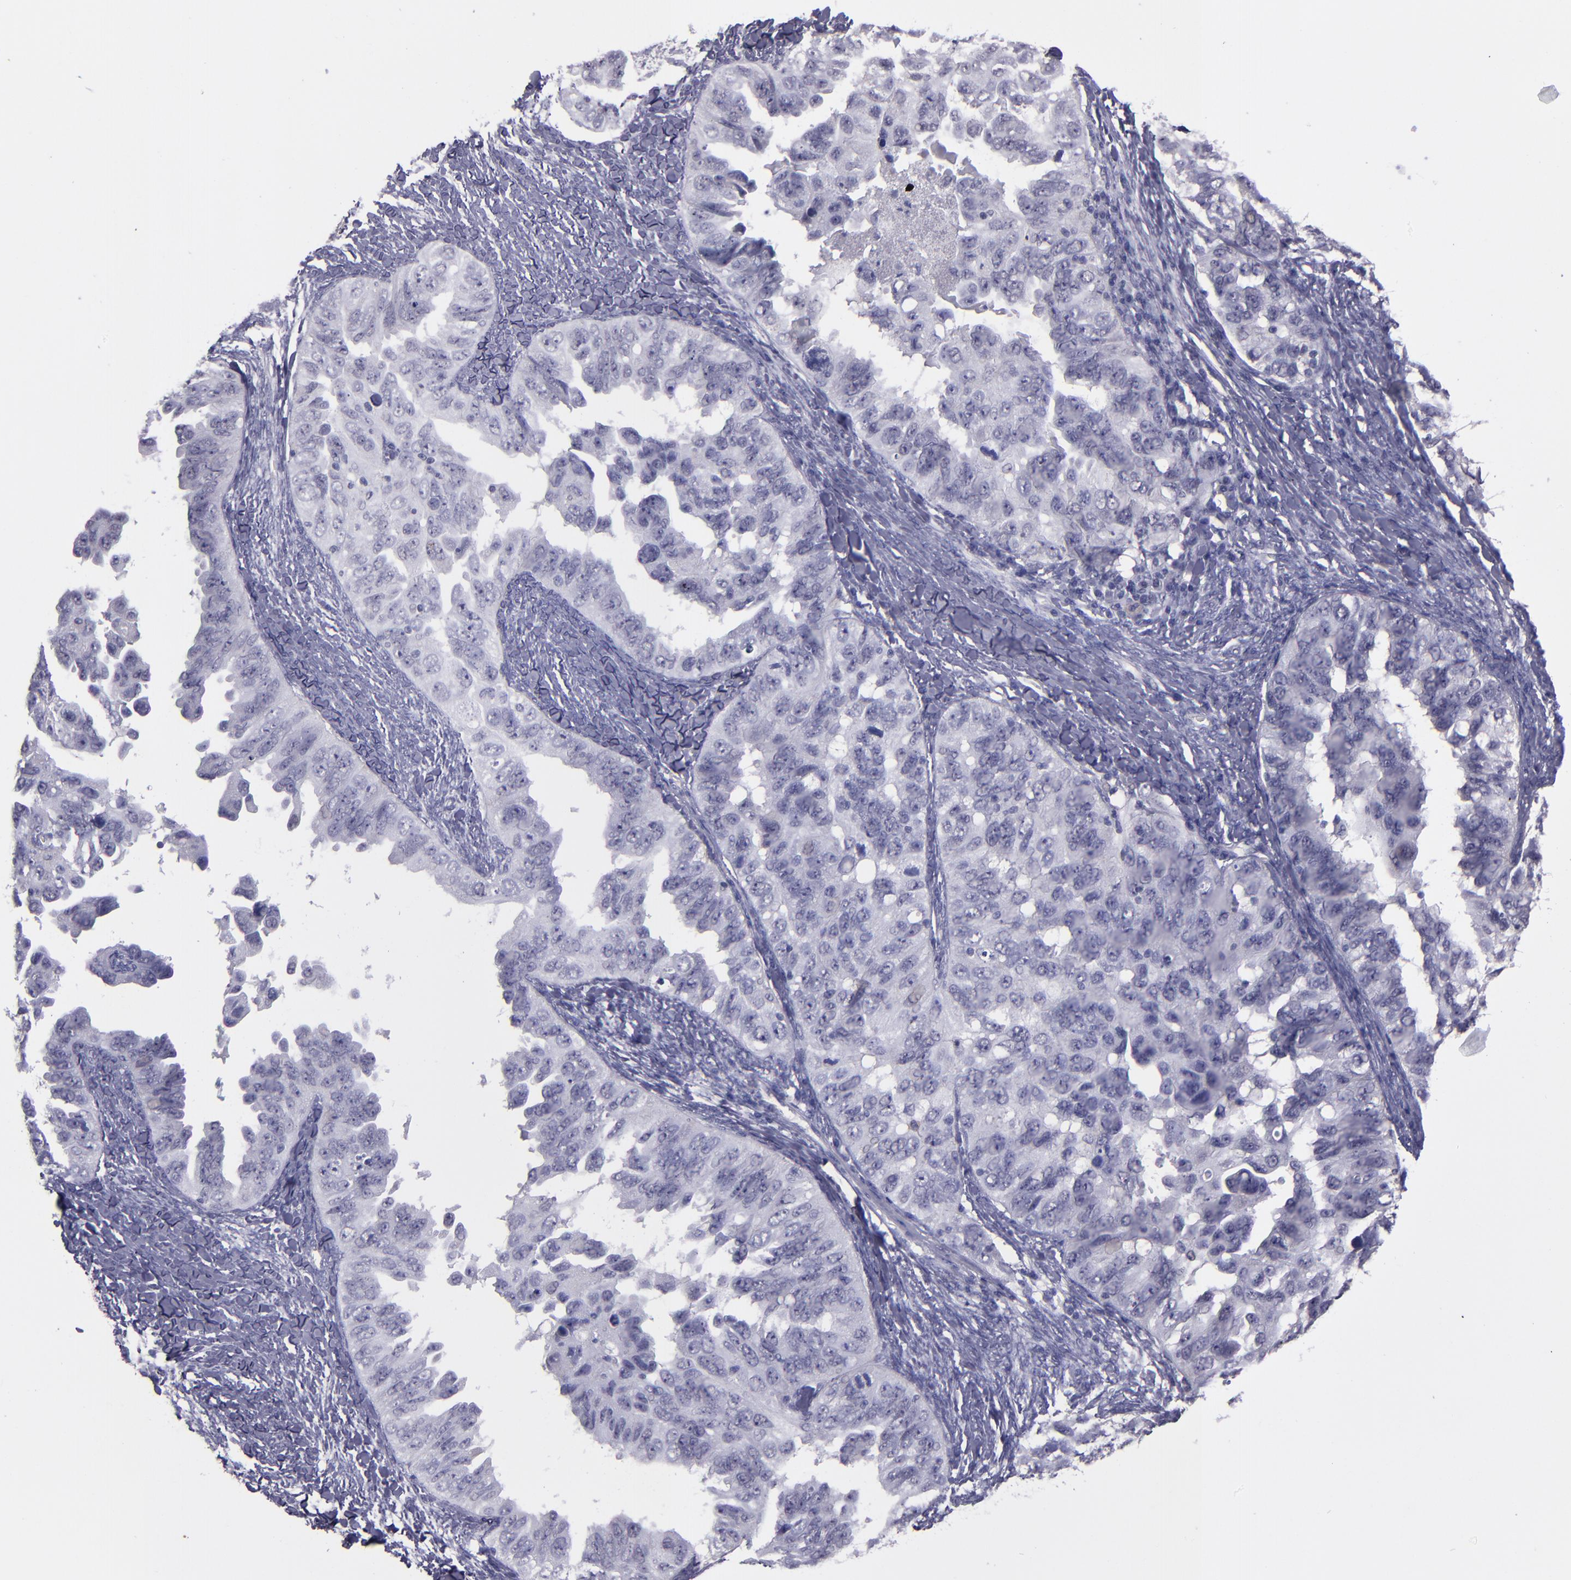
{"staining": {"intensity": "negative", "quantity": "none", "location": "none"}, "tissue": "ovarian cancer", "cell_type": "Tumor cells", "image_type": "cancer", "snomed": [{"axis": "morphology", "description": "Cystadenocarcinoma, serous, NOS"}, {"axis": "topography", "description": "Ovary"}], "caption": "Human ovarian cancer (serous cystadenocarcinoma) stained for a protein using IHC exhibits no positivity in tumor cells.", "gene": "CEBPE", "patient": {"sex": "female", "age": 82}}